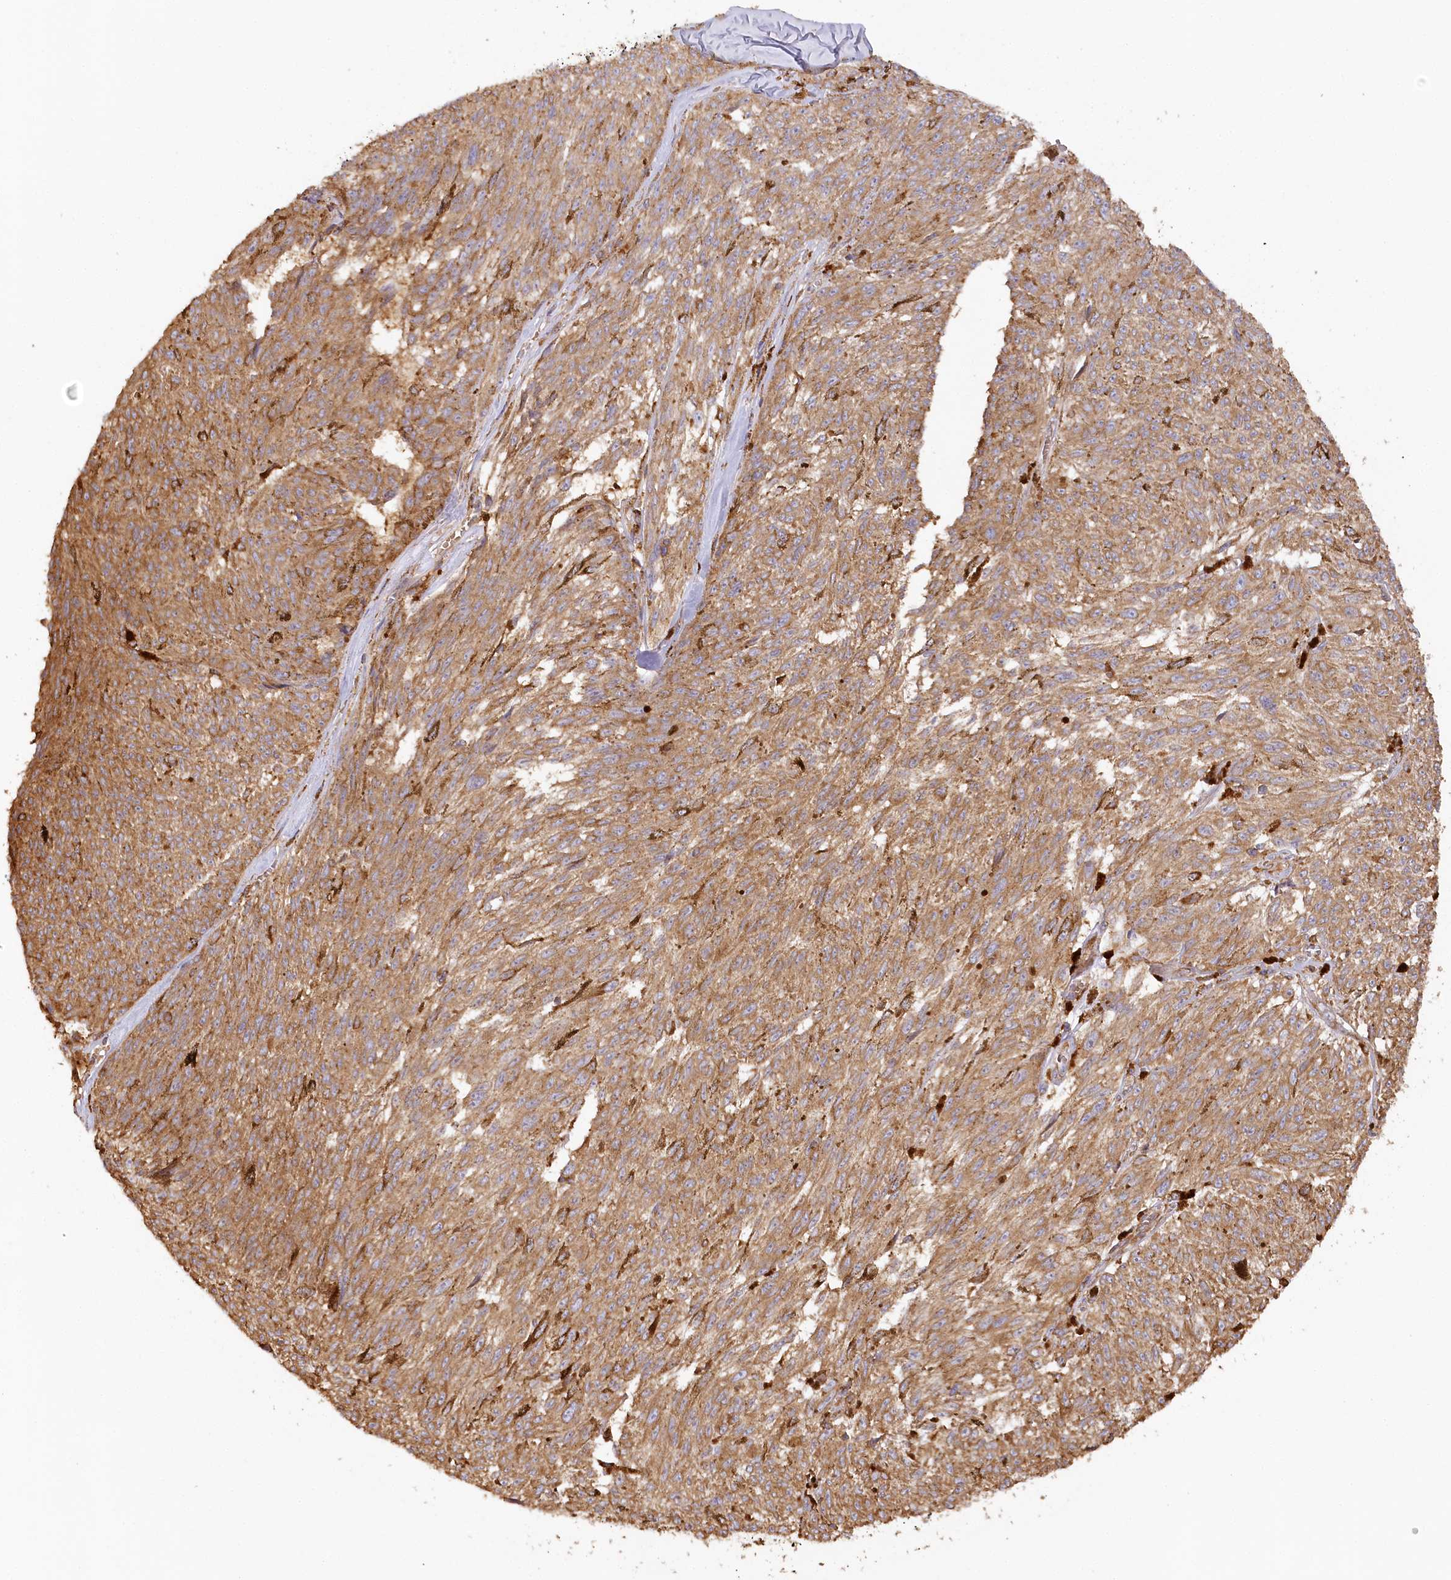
{"staining": {"intensity": "moderate", "quantity": ">75%", "location": "cytoplasmic/membranous"}, "tissue": "melanoma", "cell_type": "Tumor cells", "image_type": "cancer", "snomed": [{"axis": "morphology", "description": "Malignant melanoma, NOS"}, {"axis": "topography", "description": "Skin"}], "caption": "IHC (DAB (3,3'-diaminobenzidine)) staining of human melanoma exhibits moderate cytoplasmic/membranous protein expression in about >75% of tumor cells.", "gene": "ACAP2", "patient": {"sex": "female", "age": 72}}